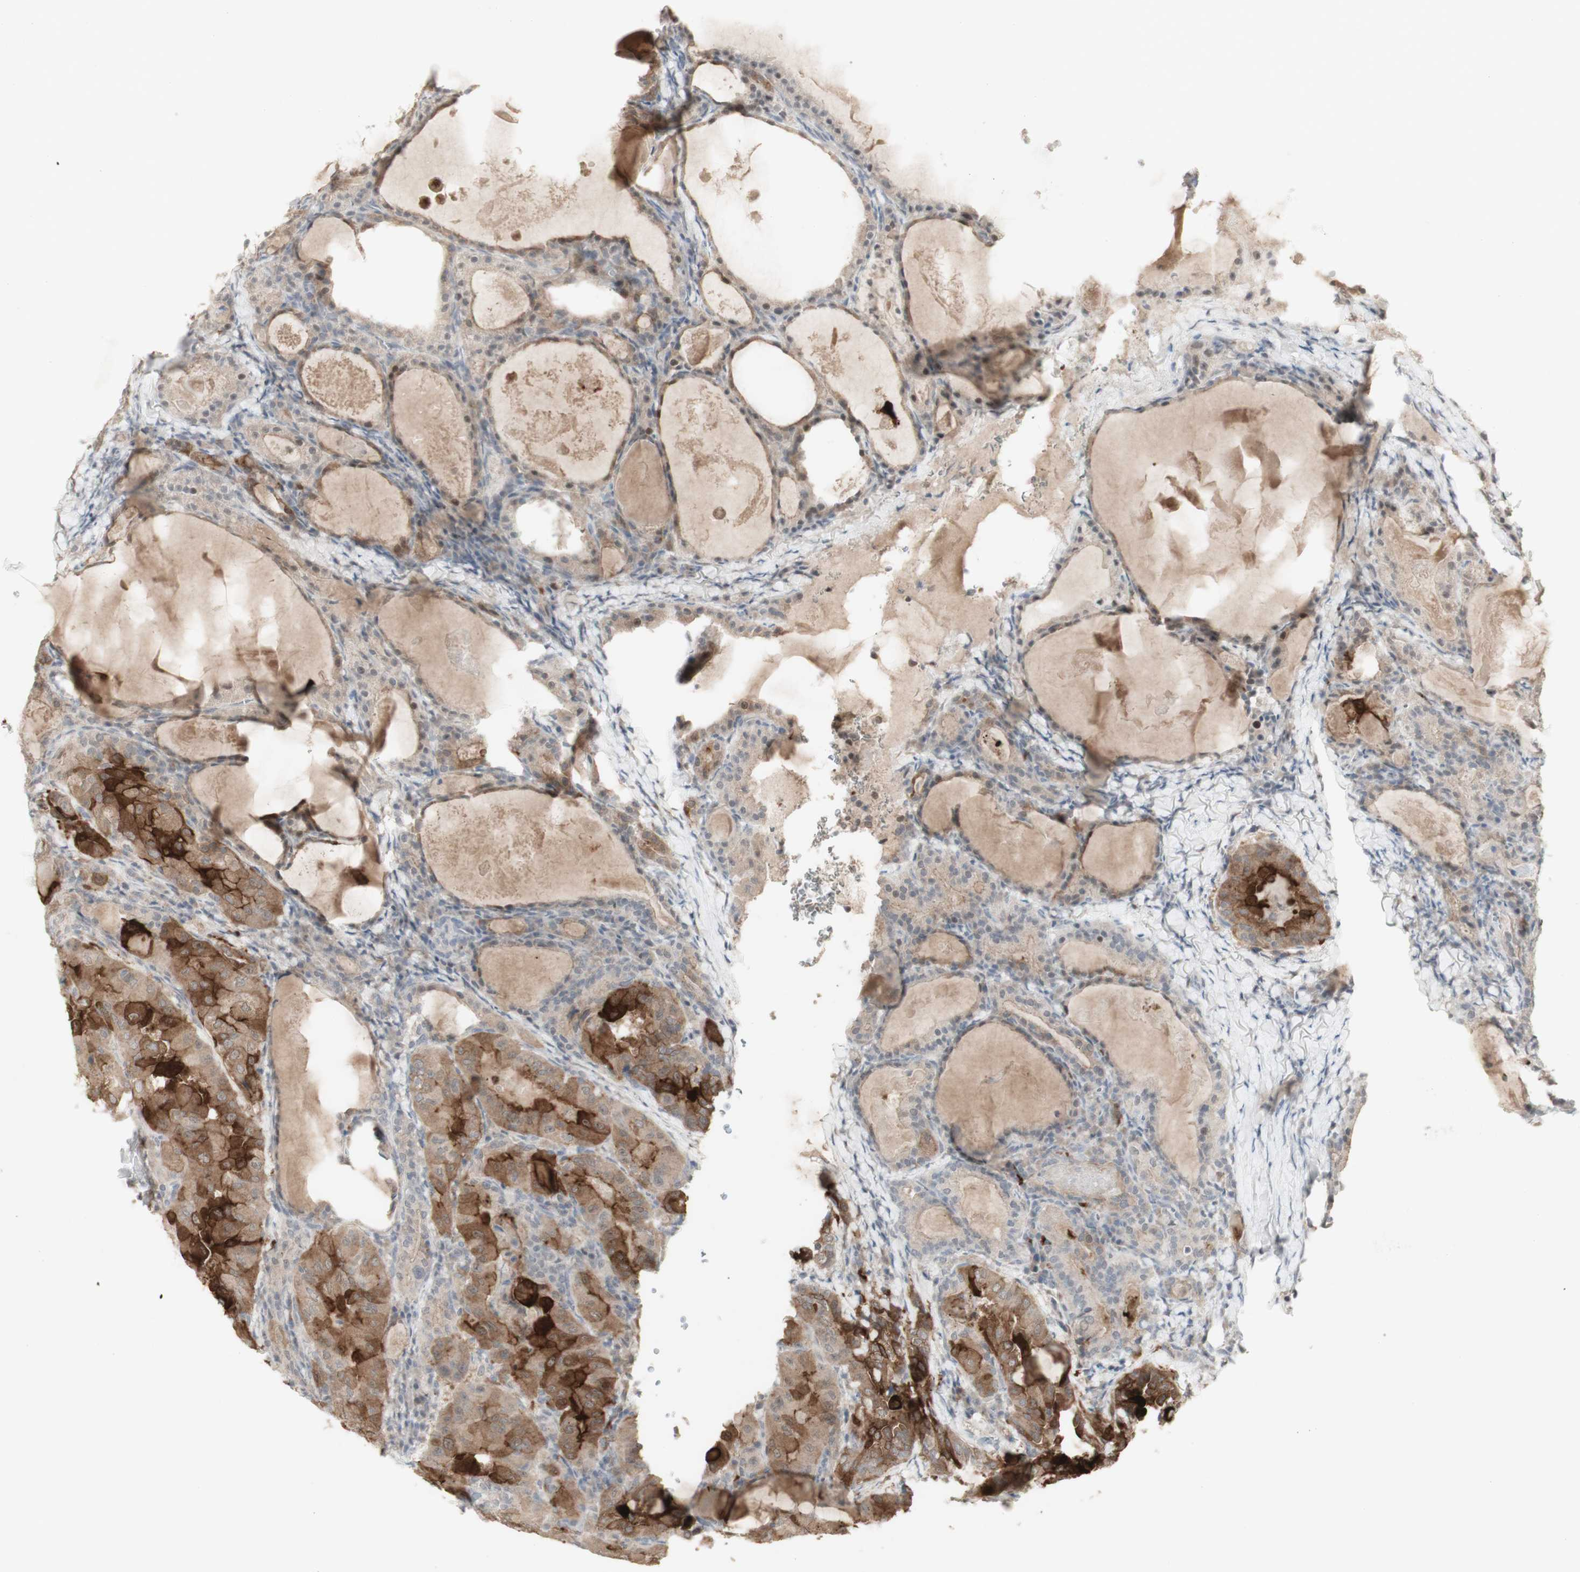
{"staining": {"intensity": "moderate", "quantity": ">75%", "location": "cytoplasmic/membranous"}, "tissue": "thyroid cancer", "cell_type": "Tumor cells", "image_type": "cancer", "snomed": [{"axis": "morphology", "description": "Papillary adenocarcinoma, NOS"}, {"axis": "topography", "description": "Thyroid gland"}], "caption": "Thyroid cancer (papillary adenocarcinoma) stained with a brown dye shows moderate cytoplasmic/membranous positive positivity in approximately >75% of tumor cells.", "gene": "C1orf116", "patient": {"sex": "female", "age": 42}}